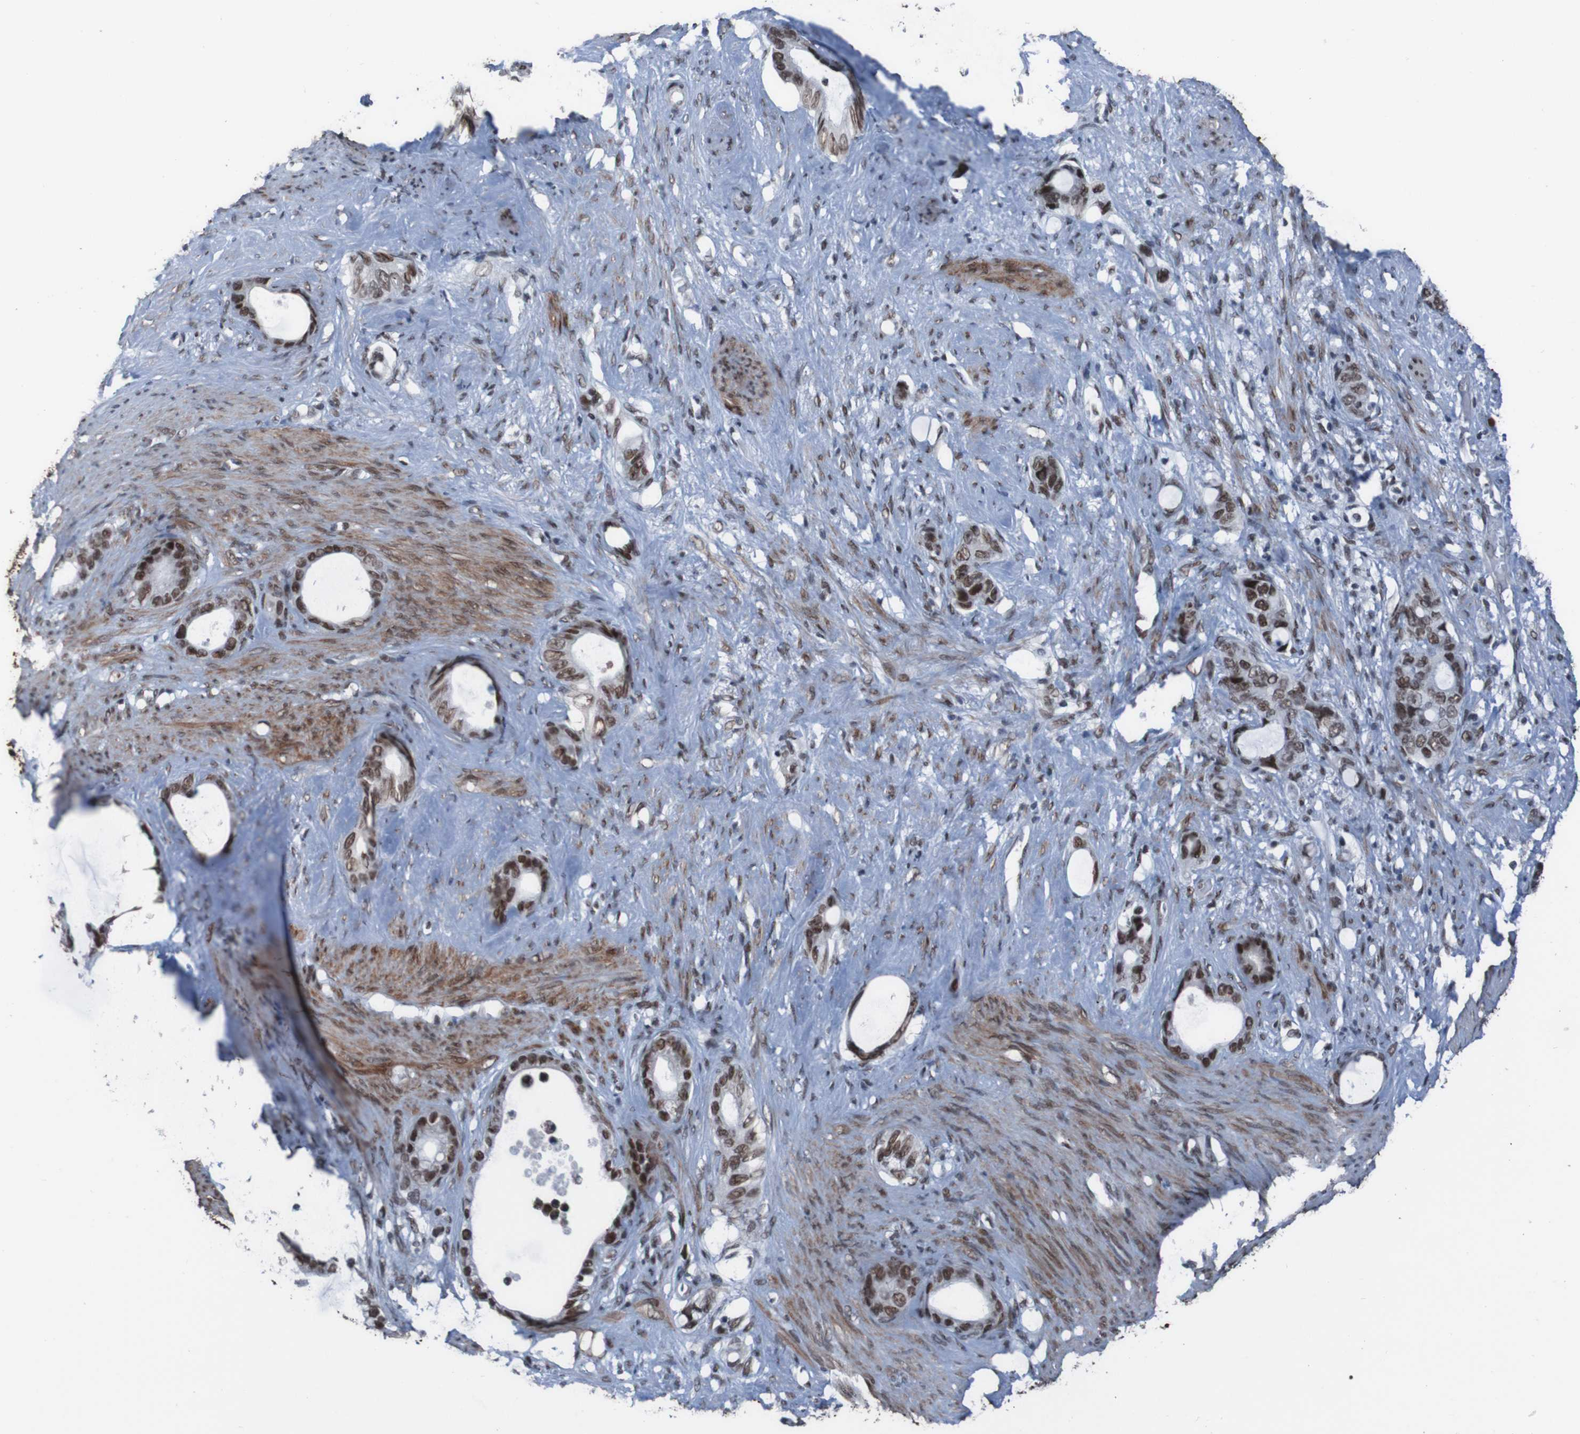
{"staining": {"intensity": "strong", "quantity": ">75%", "location": "nuclear"}, "tissue": "stomach cancer", "cell_type": "Tumor cells", "image_type": "cancer", "snomed": [{"axis": "morphology", "description": "Adenocarcinoma, NOS"}, {"axis": "topography", "description": "Stomach"}], "caption": "Stomach adenocarcinoma stained for a protein reveals strong nuclear positivity in tumor cells.", "gene": "PHF2", "patient": {"sex": "female", "age": 75}}